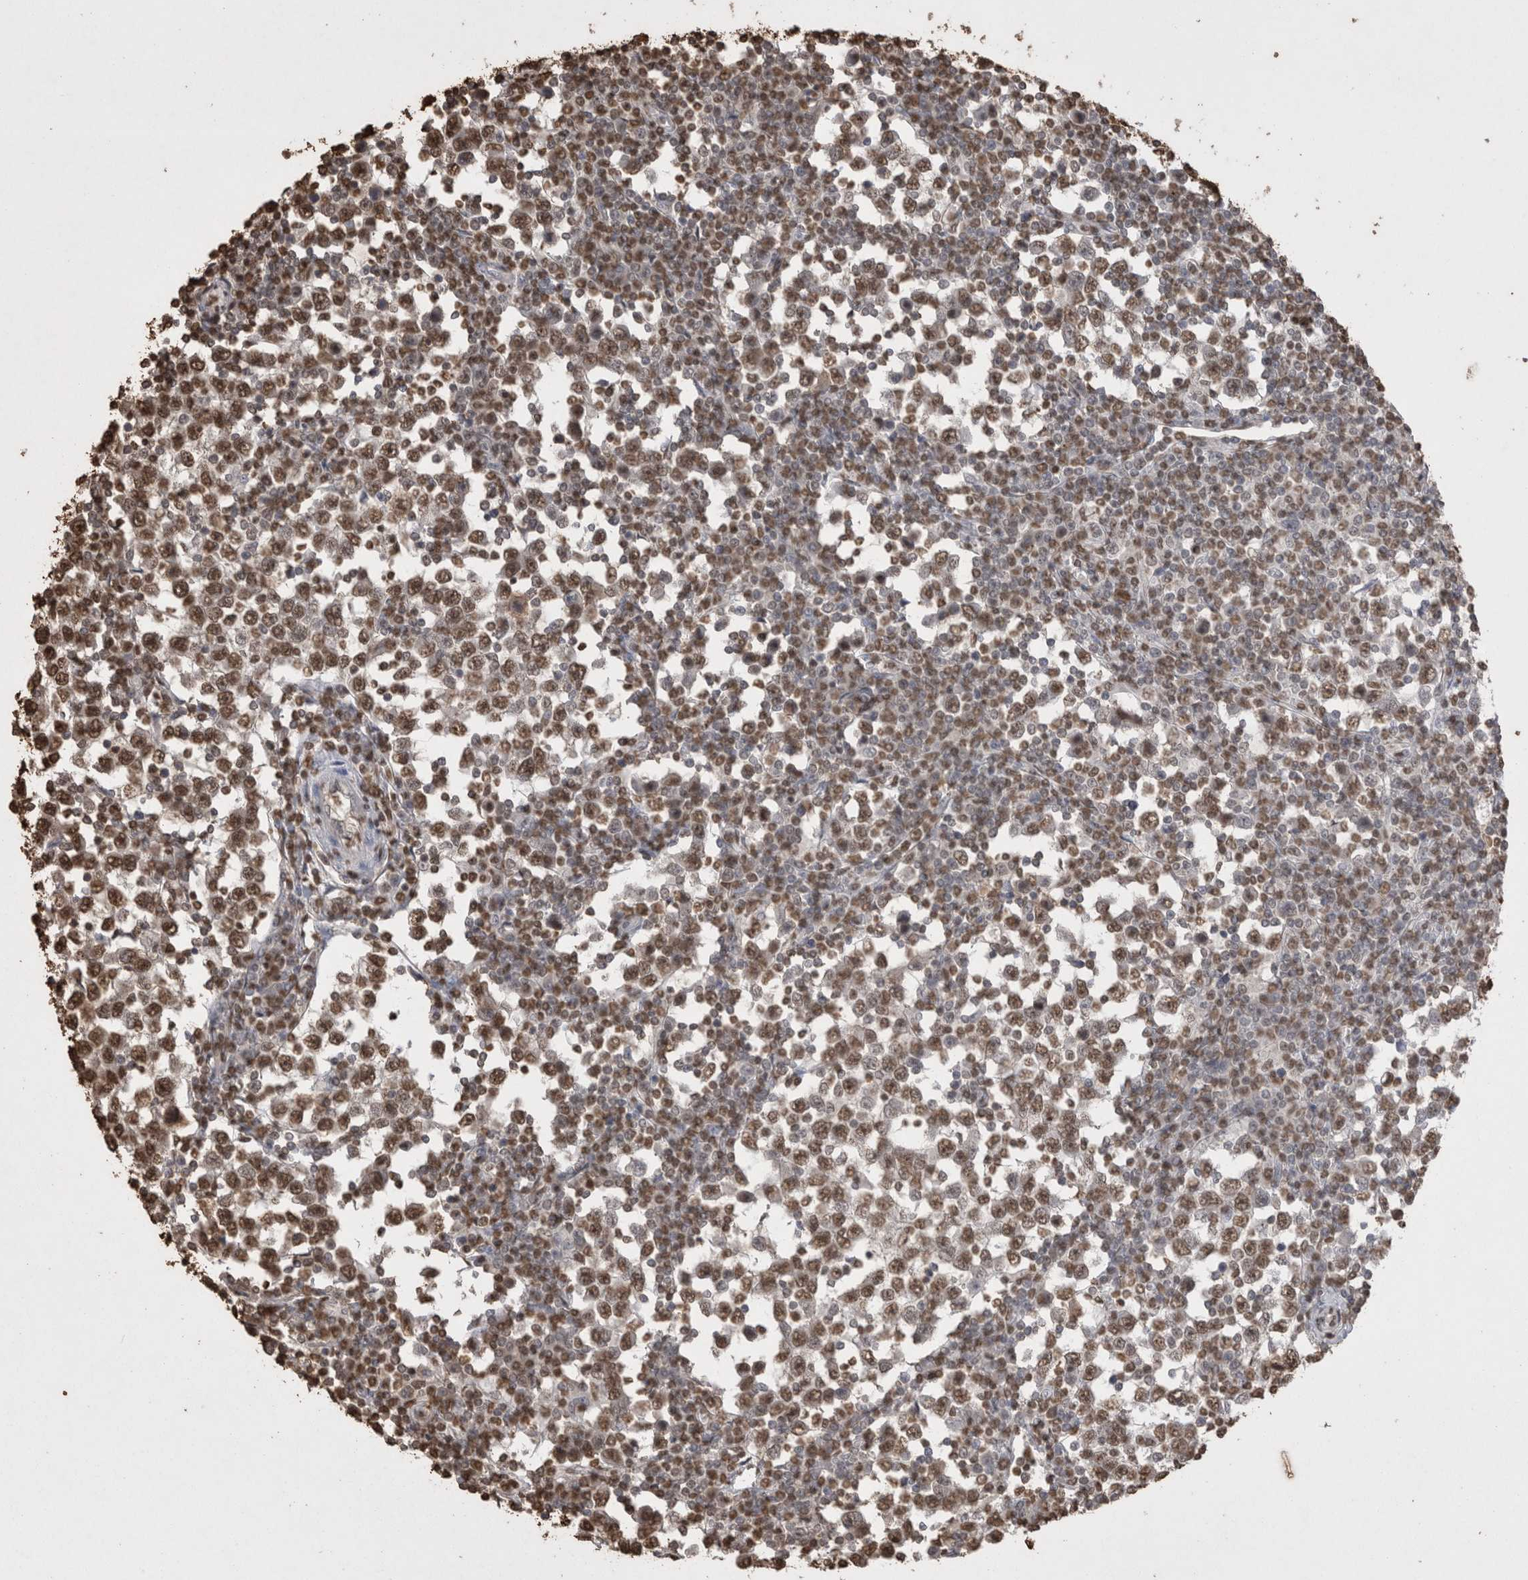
{"staining": {"intensity": "moderate", "quantity": ">75%", "location": "nuclear"}, "tissue": "testis cancer", "cell_type": "Tumor cells", "image_type": "cancer", "snomed": [{"axis": "morphology", "description": "Seminoma, NOS"}, {"axis": "topography", "description": "Testis"}], "caption": "About >75% of tumor cells in testis cancer (seminoma) exhibit moderate nuclear protein expression as visualized by brown immunohistochemical staining.", "gene": "POU5F1", "patient": {"sex": "male", "age": 65}}